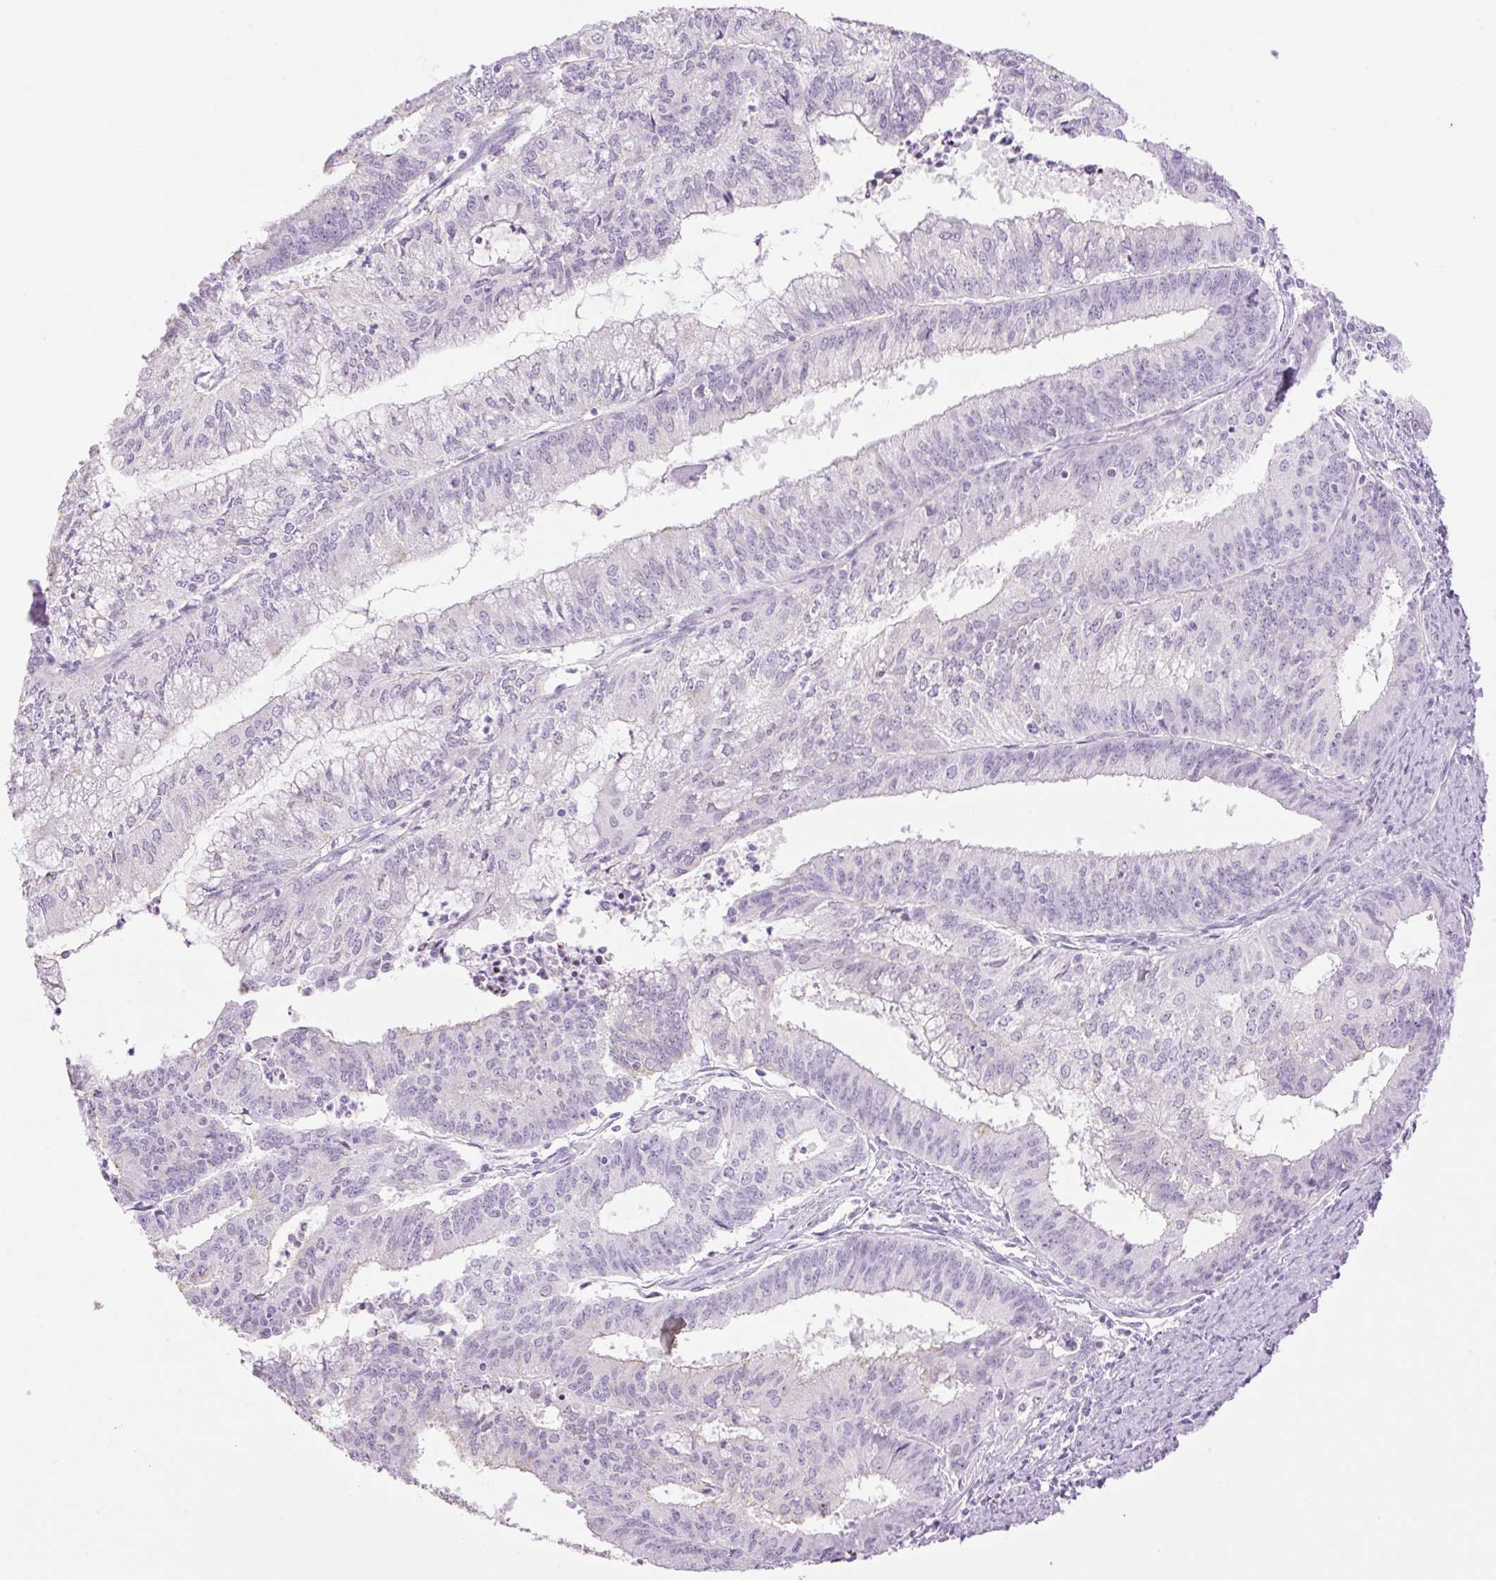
{"staining": {"intensity": "negative", "quantity": "none", "location": "none"}, "tissue": "endometrial cancer", "cell_type": "Tumor cells", "image_type": "cancer", "snomed": [{"axis": "morphology", "description": "Adenocarcinoma, NOS"}, {"axis": "topography", "description": "Endometrium"}], "caption": "Immunohistochemistry (IHC) micrograph of human adenocarcinoma (endometrial) stained for a protein (brown), which displays no positivity in tumor cells.", "gene": "SP140L", "patient": {"sex": "female", "age": 61}}